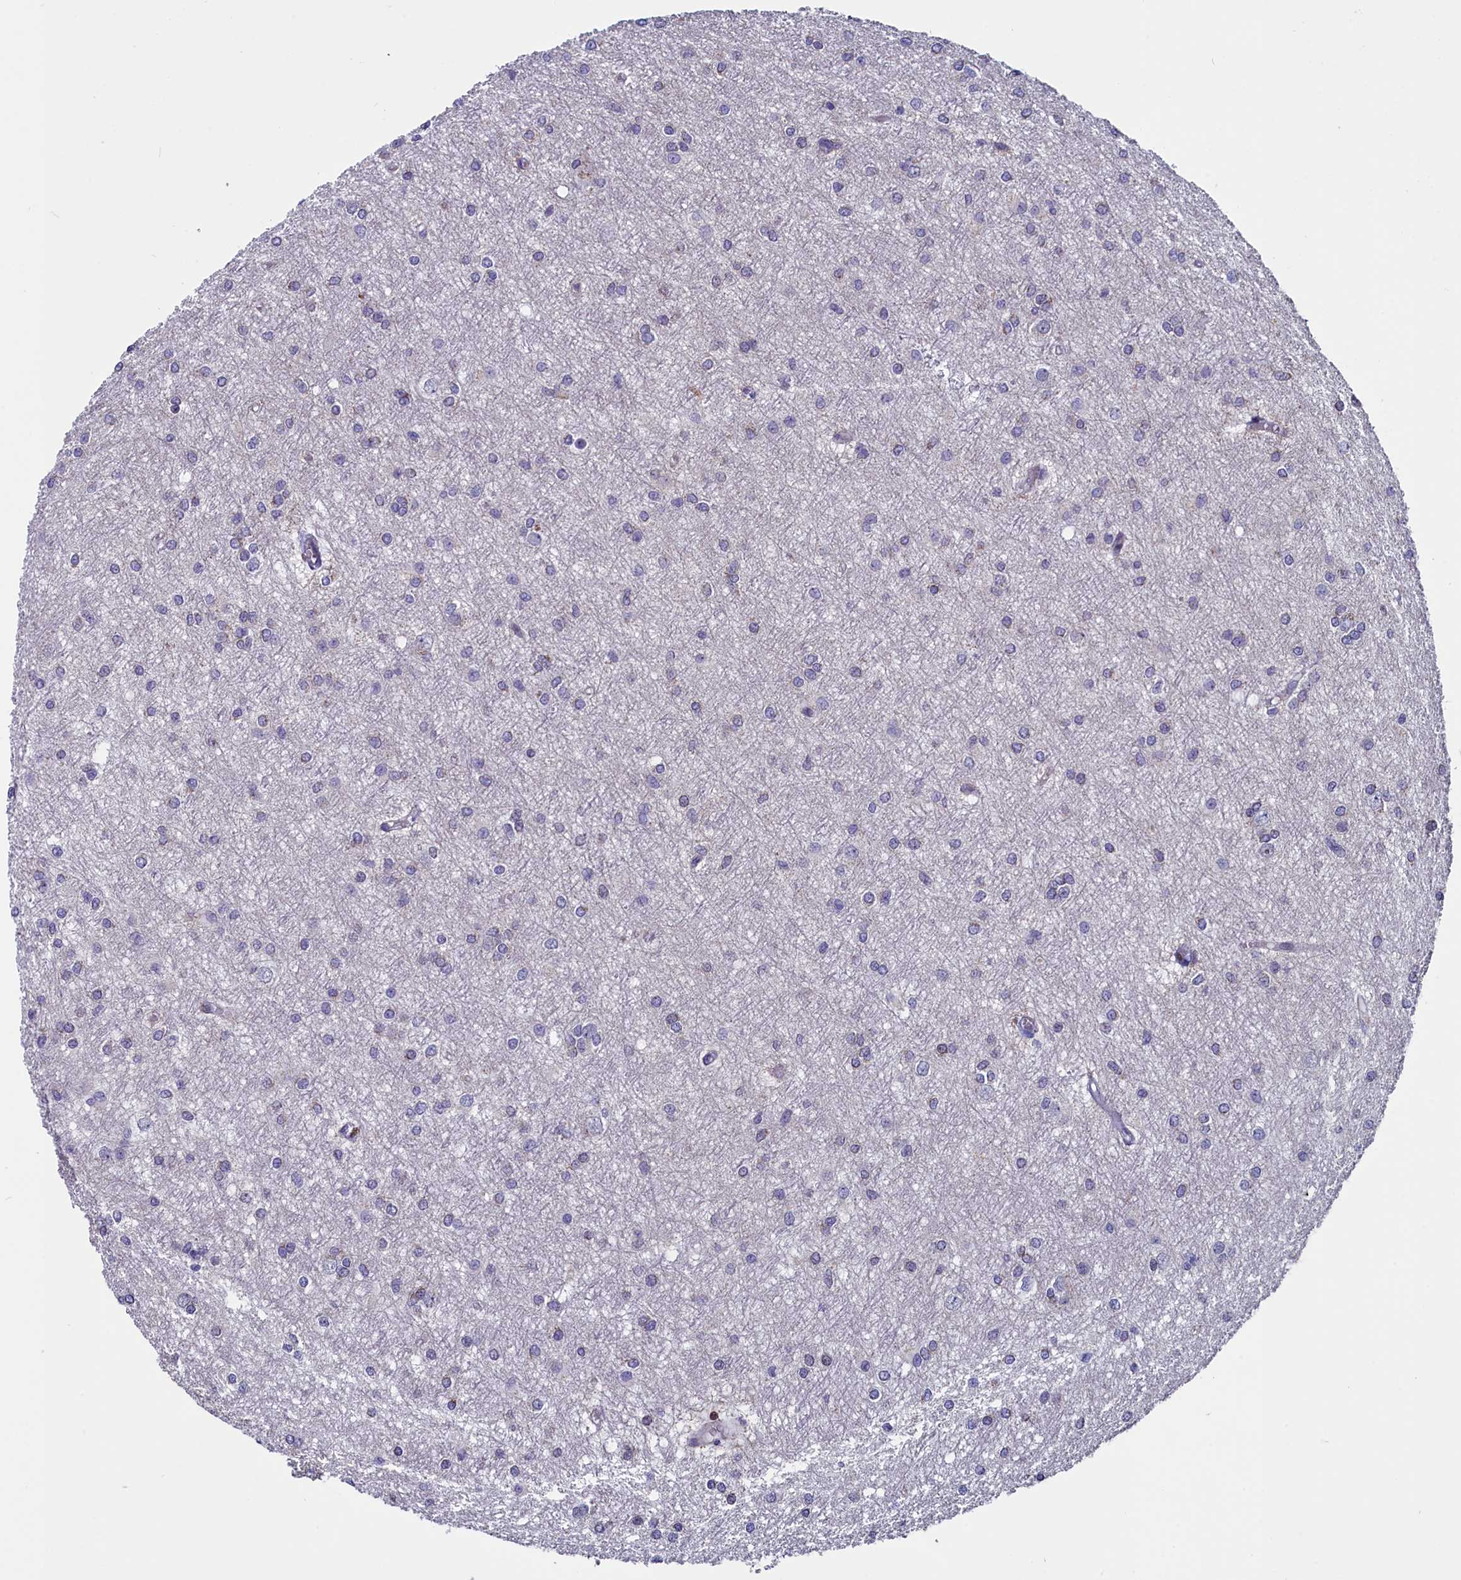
{"staining": {"intensity": "weak", "quantity": "<25%", "location": "cytoplasmic/membranous"}, "tissue": "glioma", "cell_type": "Tumor cells", "image_type": "cancer", "snomed": [{"axis": "morphology", "description": "Glioma, malignant, High grade"}, {"axis": "topography", "description": "Brain"}], "caption": "This histopathology image is of malignant high-grade glioma stained with IHC to label a protein in brown with the nuclei are counter-stained blue. There is no positivity in tumor cells. Brightfield microscopy of IHC stained with DAB (3,3'-diaminobenzidine) (brown) and hematoxylin (blue), captured at high magnification.", "gene": "CIAPIN1", "patient": {"sex": "female", "age": 50}}